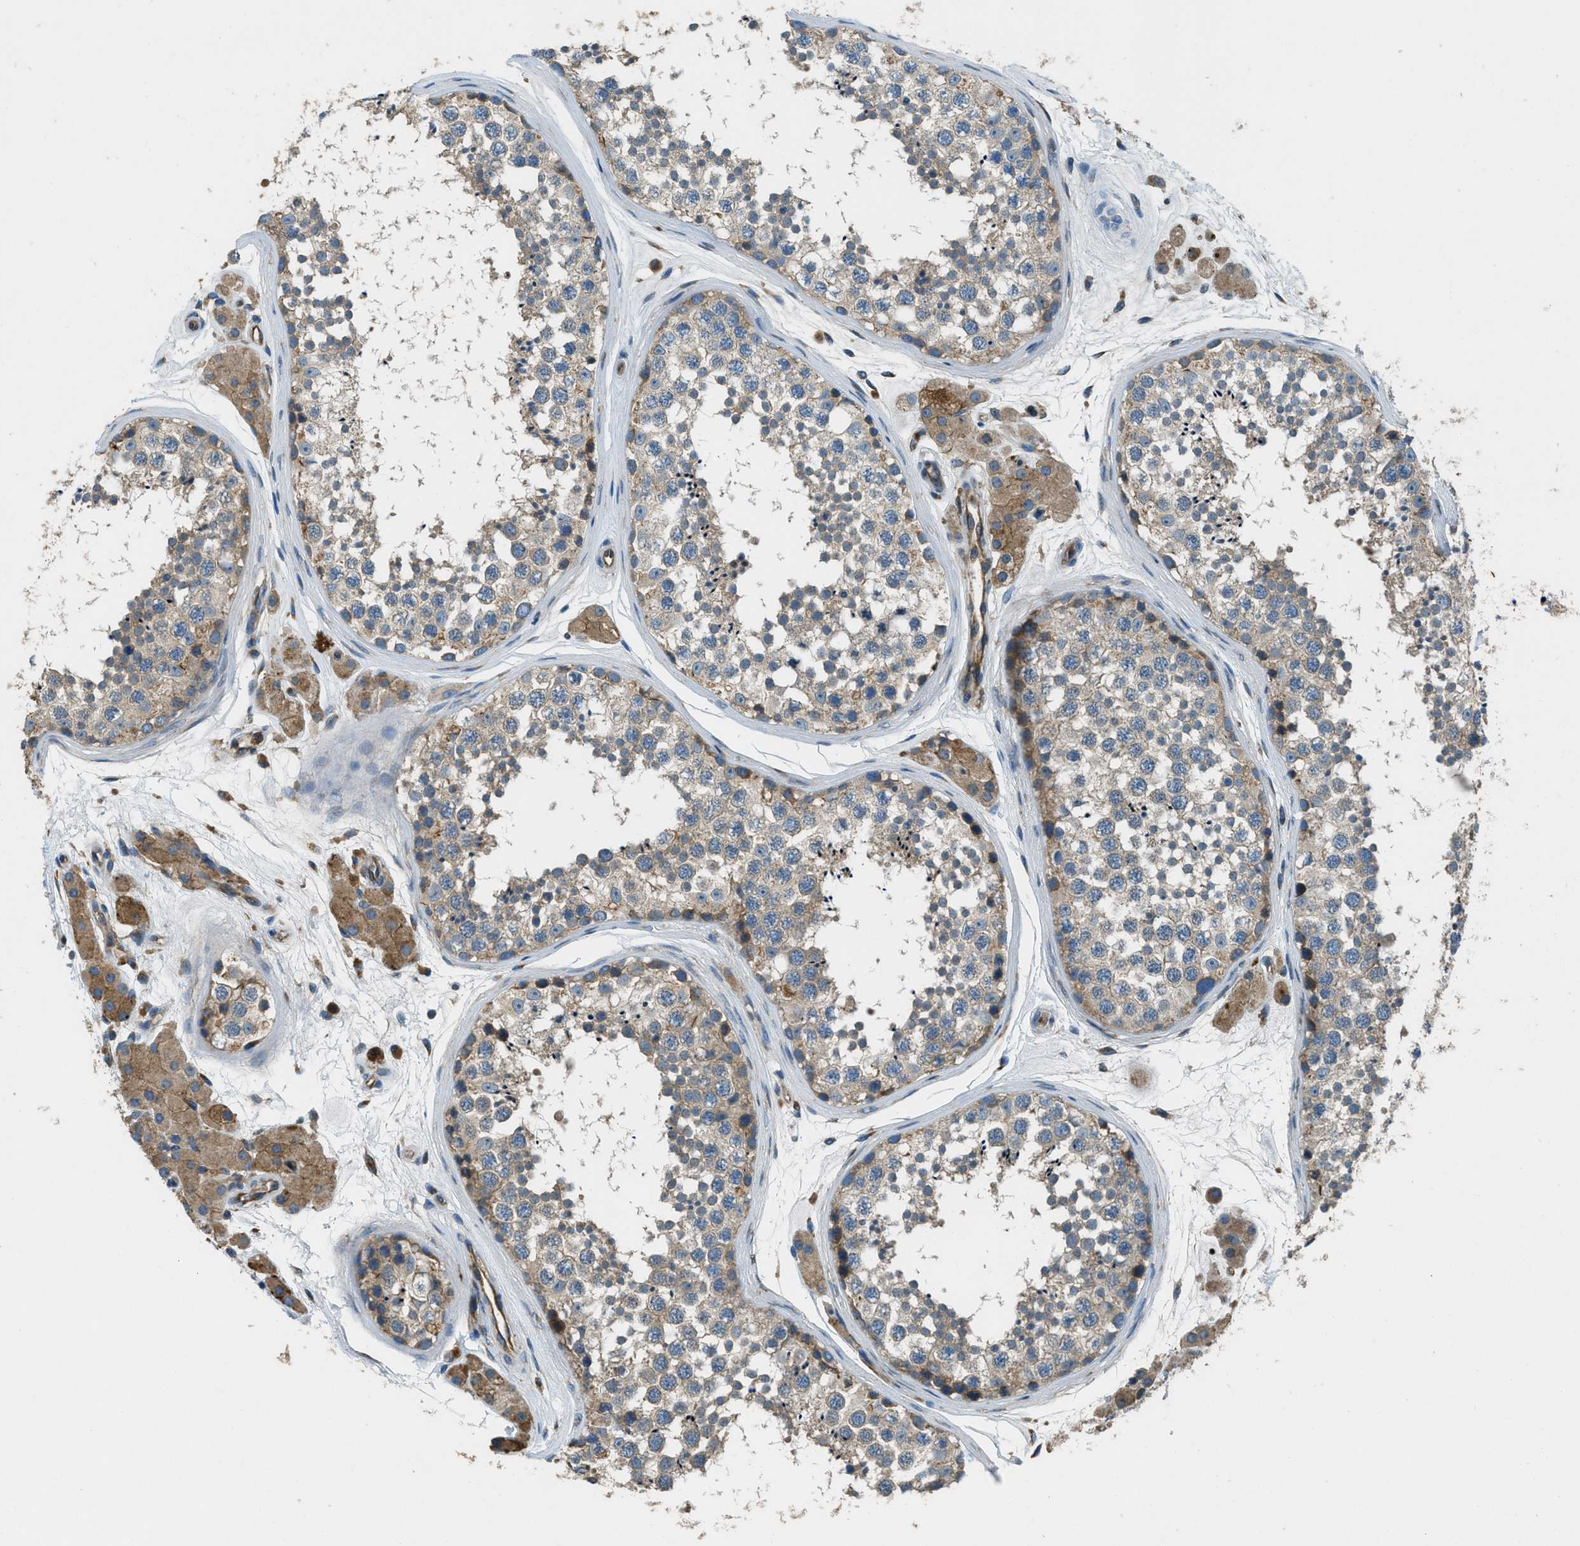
{"staining": {"intensity": "weak", "quantity": ">75%", "location": "cytoplasmic/membranous"}, "tissue": "testis", "cell_type": "Cells in seminiferous ducts", "image_type": "normal", "snomed": [{"axis": "morphology", "description": "Normal tissue, NOS"}, {"axis": "topography", "description": "Testis"}], "caption": "Cells in seminiferous ducts display low levels of weak cytoplasmic/membranous staining in about >75% of cells in unremarkable human testis. (IHC, brightfield microscopy, high magnification).", "gene": "GIMAP8", "patient": {"sex": "male", "age": 56}}